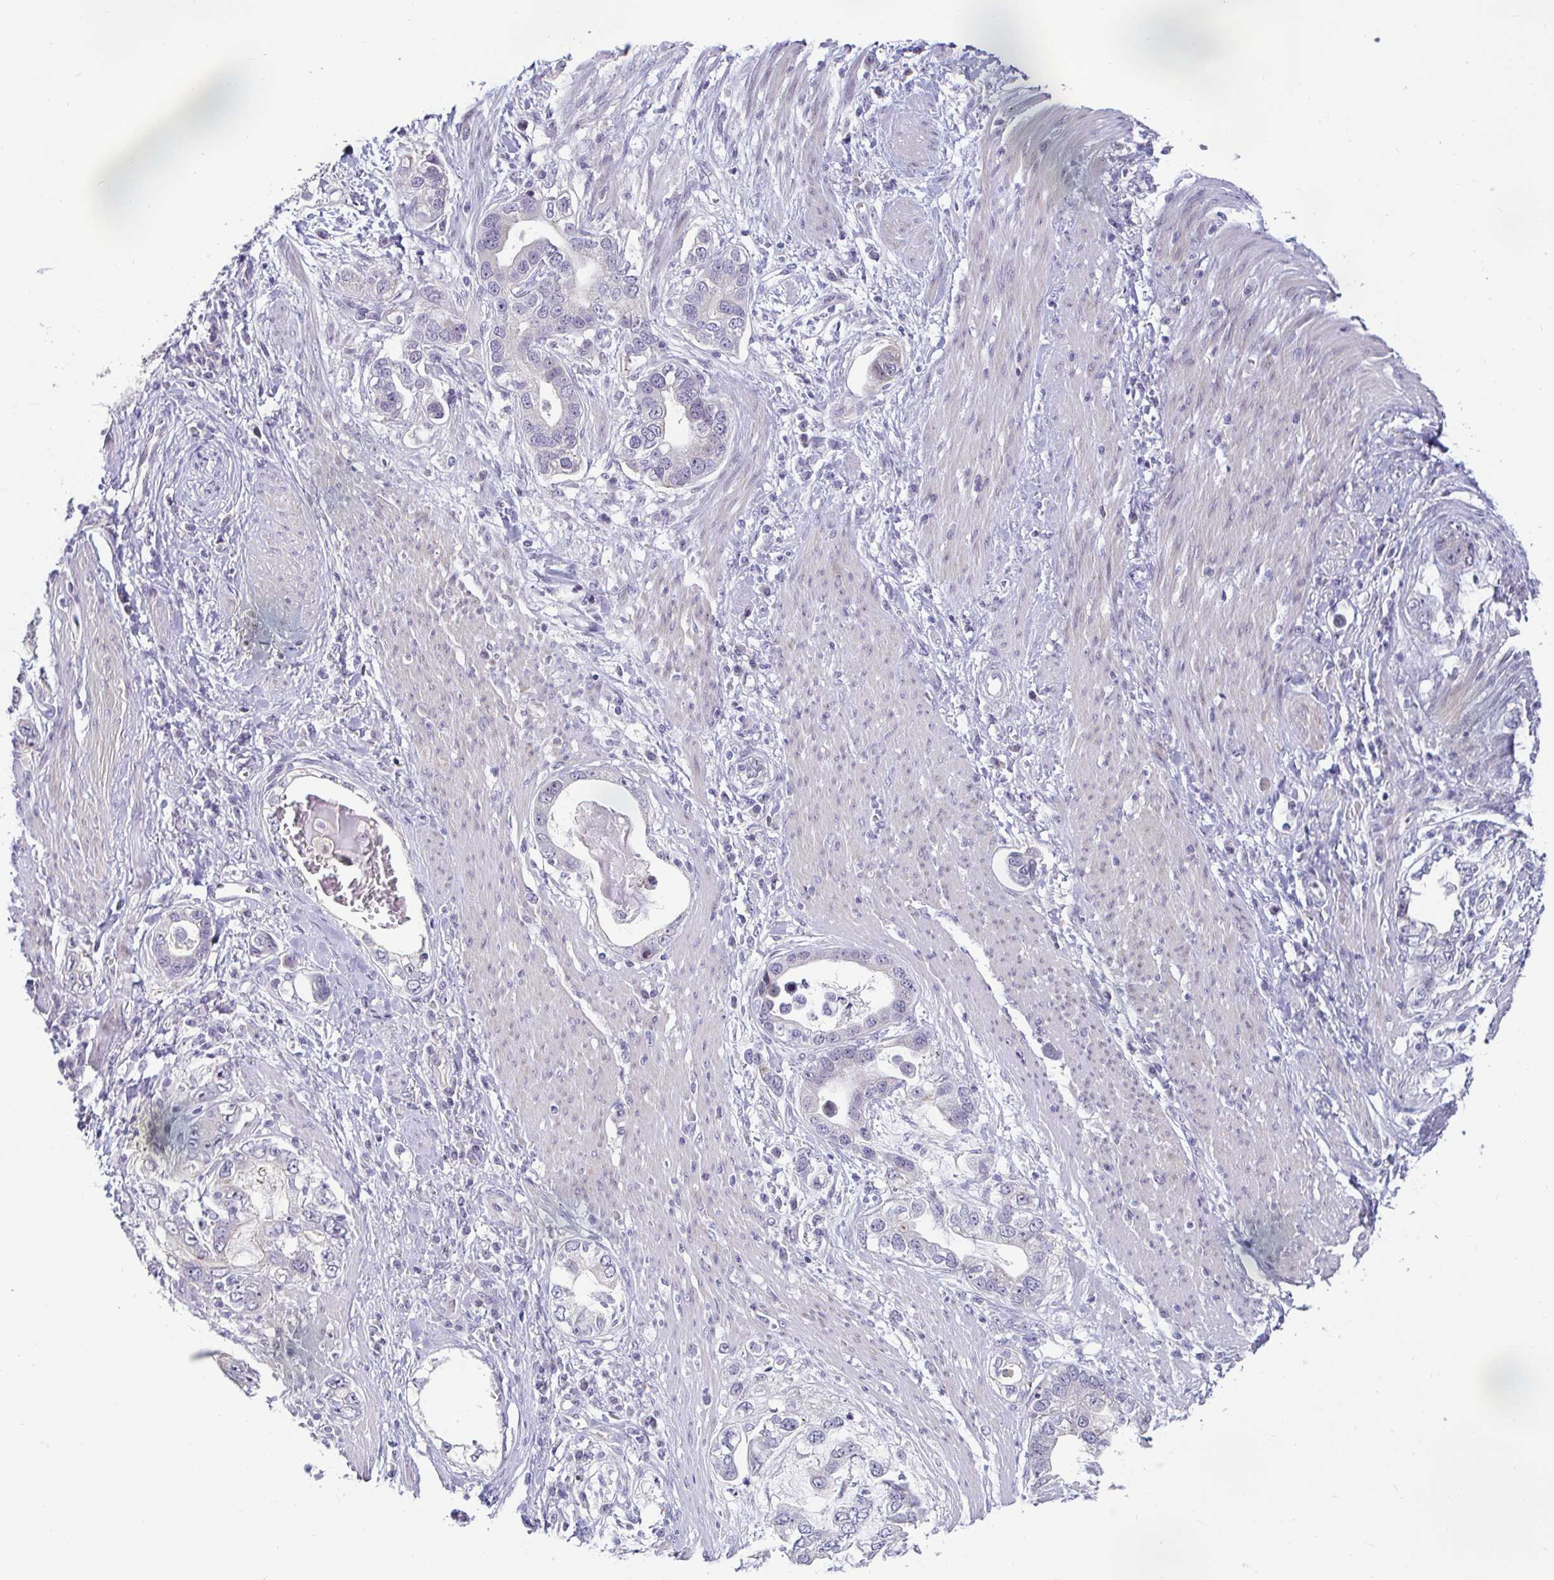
{"staining": {"intensity": "negative", "quantity": "none", "location": "none"}, "tissue": "stomach cancer", "cell_type": "Tumor cells", "image_type": "cancer", "snomed": [{"axis": "morphology", "description": "Adenocarcinoma, NOS"}, {"axis": "topography", "description": "Stomach, lower"}], "caption": "The immunohistochemistry (IHC) image has no significant expression in tumor cells of adenocarcinoma (stomach) tissue.", "gene": "GSTM1", "patient": {"sex": "female", "age": 93}}